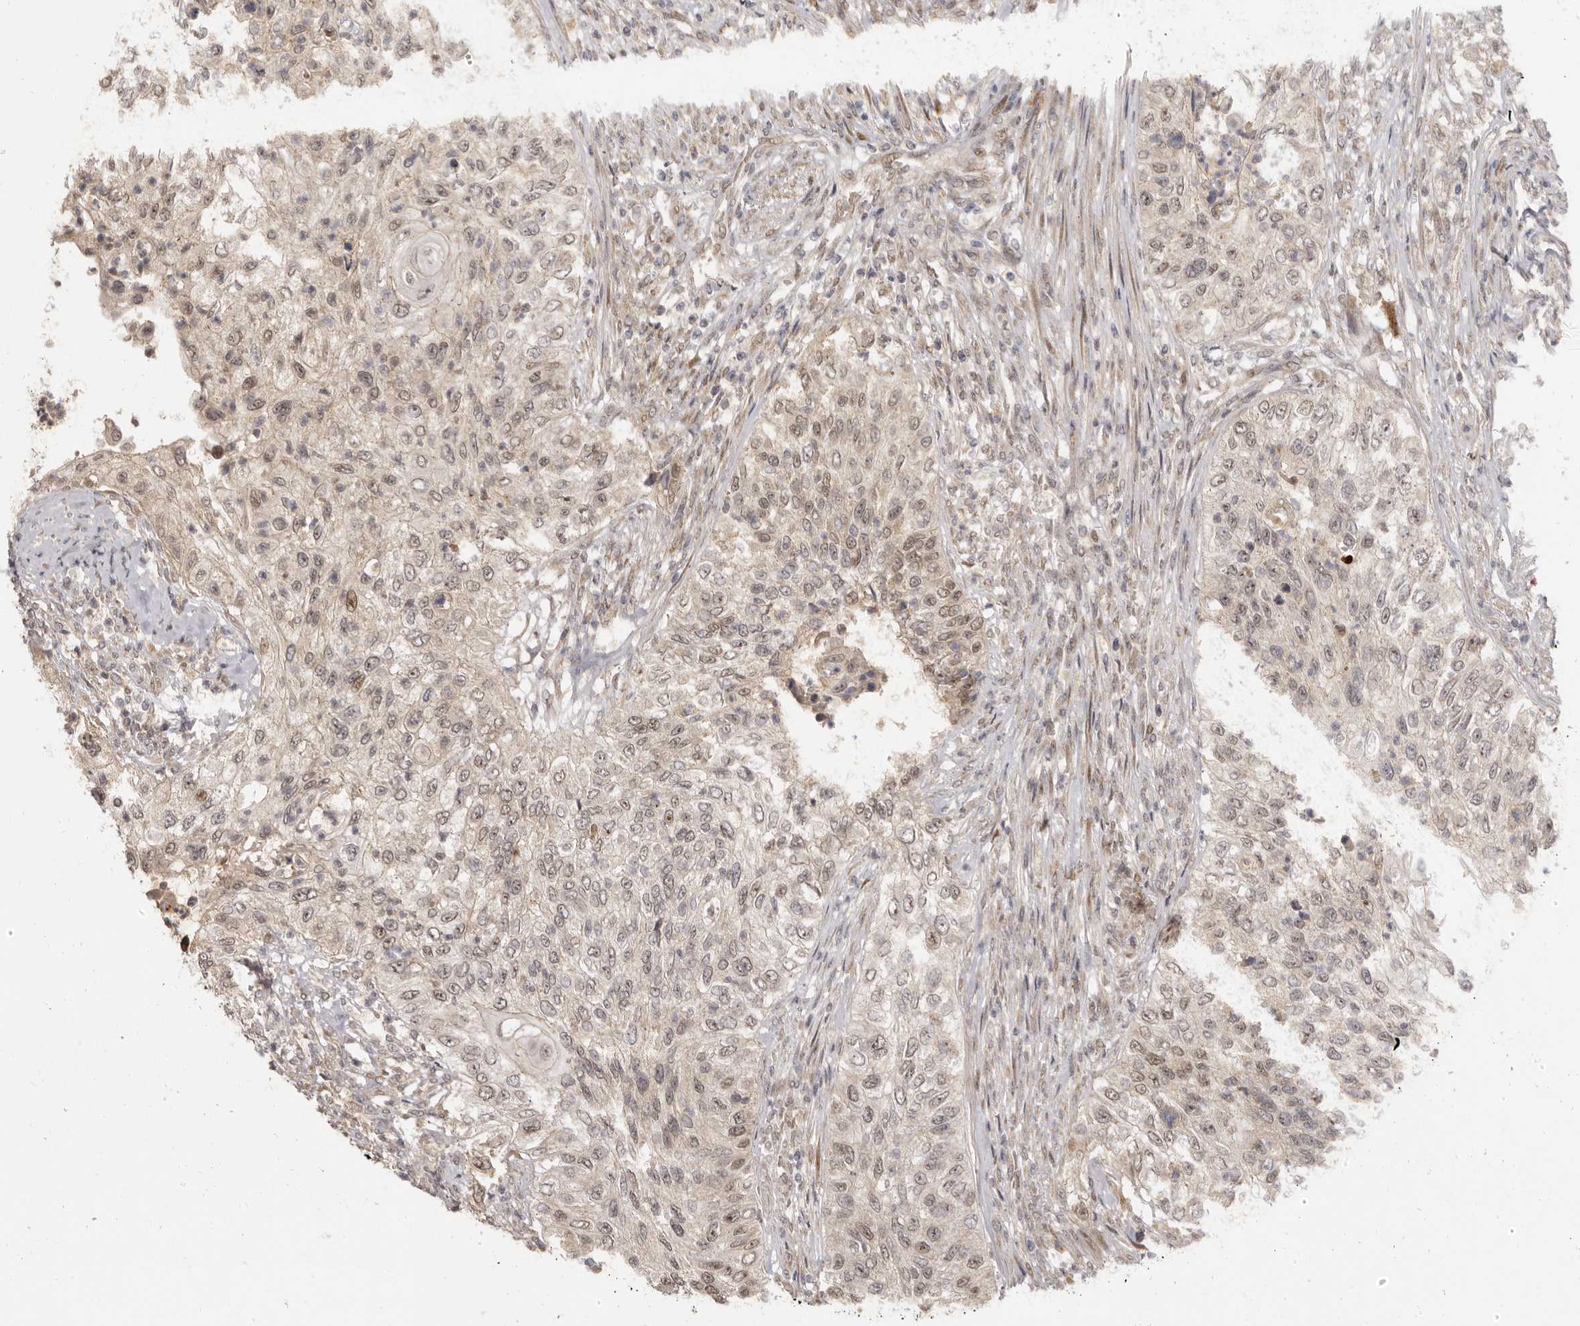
{"staining": {"intensity": "weak", "quantity": "25%-75%", "location": "nuclear"}, "tissue": "urothelial cancer", "cell_type": "Tumor cells", "image_type": "cancer", "snomed": [{"axis": "morphology", "description": "Urothelial carcinoma, High grade"}, {"axis": "topography", "description": "Urinary bladder"}], "caption": "DAB (3,3'-diaminobenzidine) immunohistochemical staining of human high-grade urothelial carcinoma demonstrates weak nuclear protein positivity in about 25%-75% of tumor cells. Nuclei are stained in blue.", "gene": "ZNF326", "patient": {"sex": "female", "age": 60}}